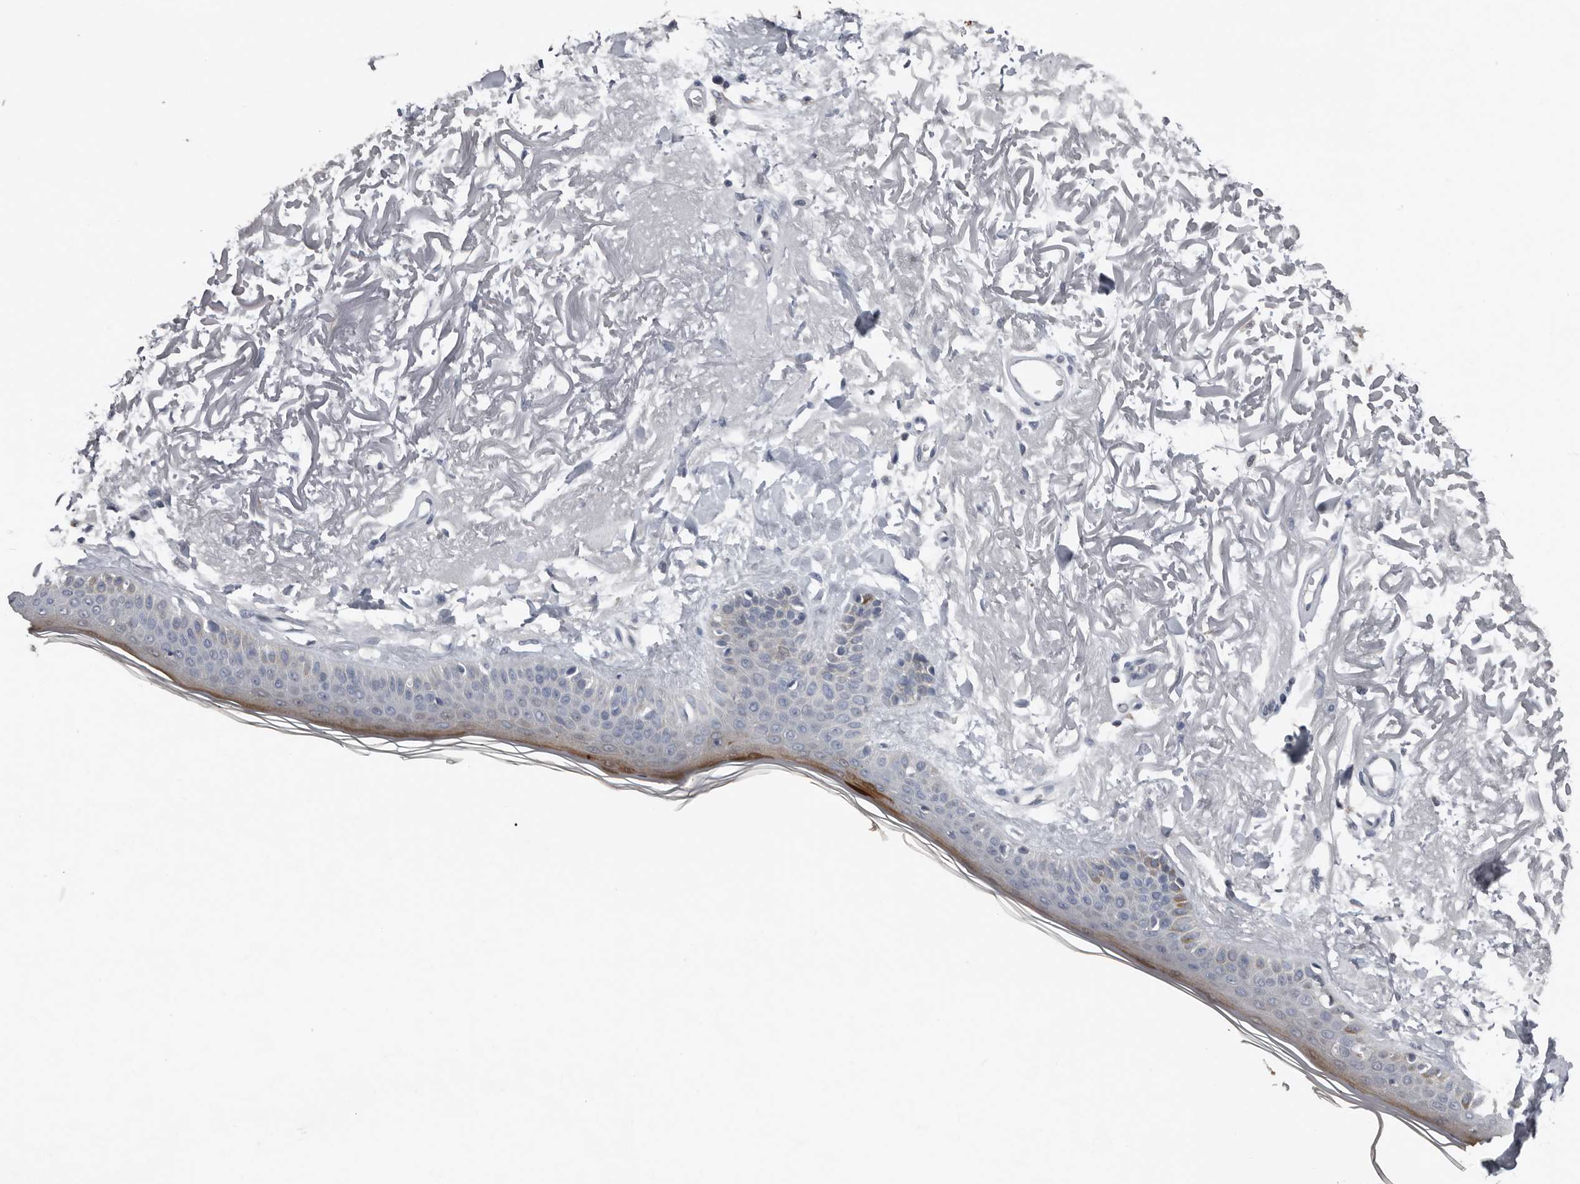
{"staining": {"intensity": "negative", "quantity": "none", "location": "none"}, "tissue": "skin", "cell_type": "Fibroblasts", "image_type": "normal", "snomed": [{"axis": "morphology", "description": "Normal tissue, NOS"}, {"axis": "topography", "description": "Skin"}, {"axis": "topography", "description": "Skeletal muscle"}], "caption": "Image shows no significant protein positivity in fibroblasts of benign skin.", "gene": "FABP7", "patient": {"sex": "male", "age": 83}}